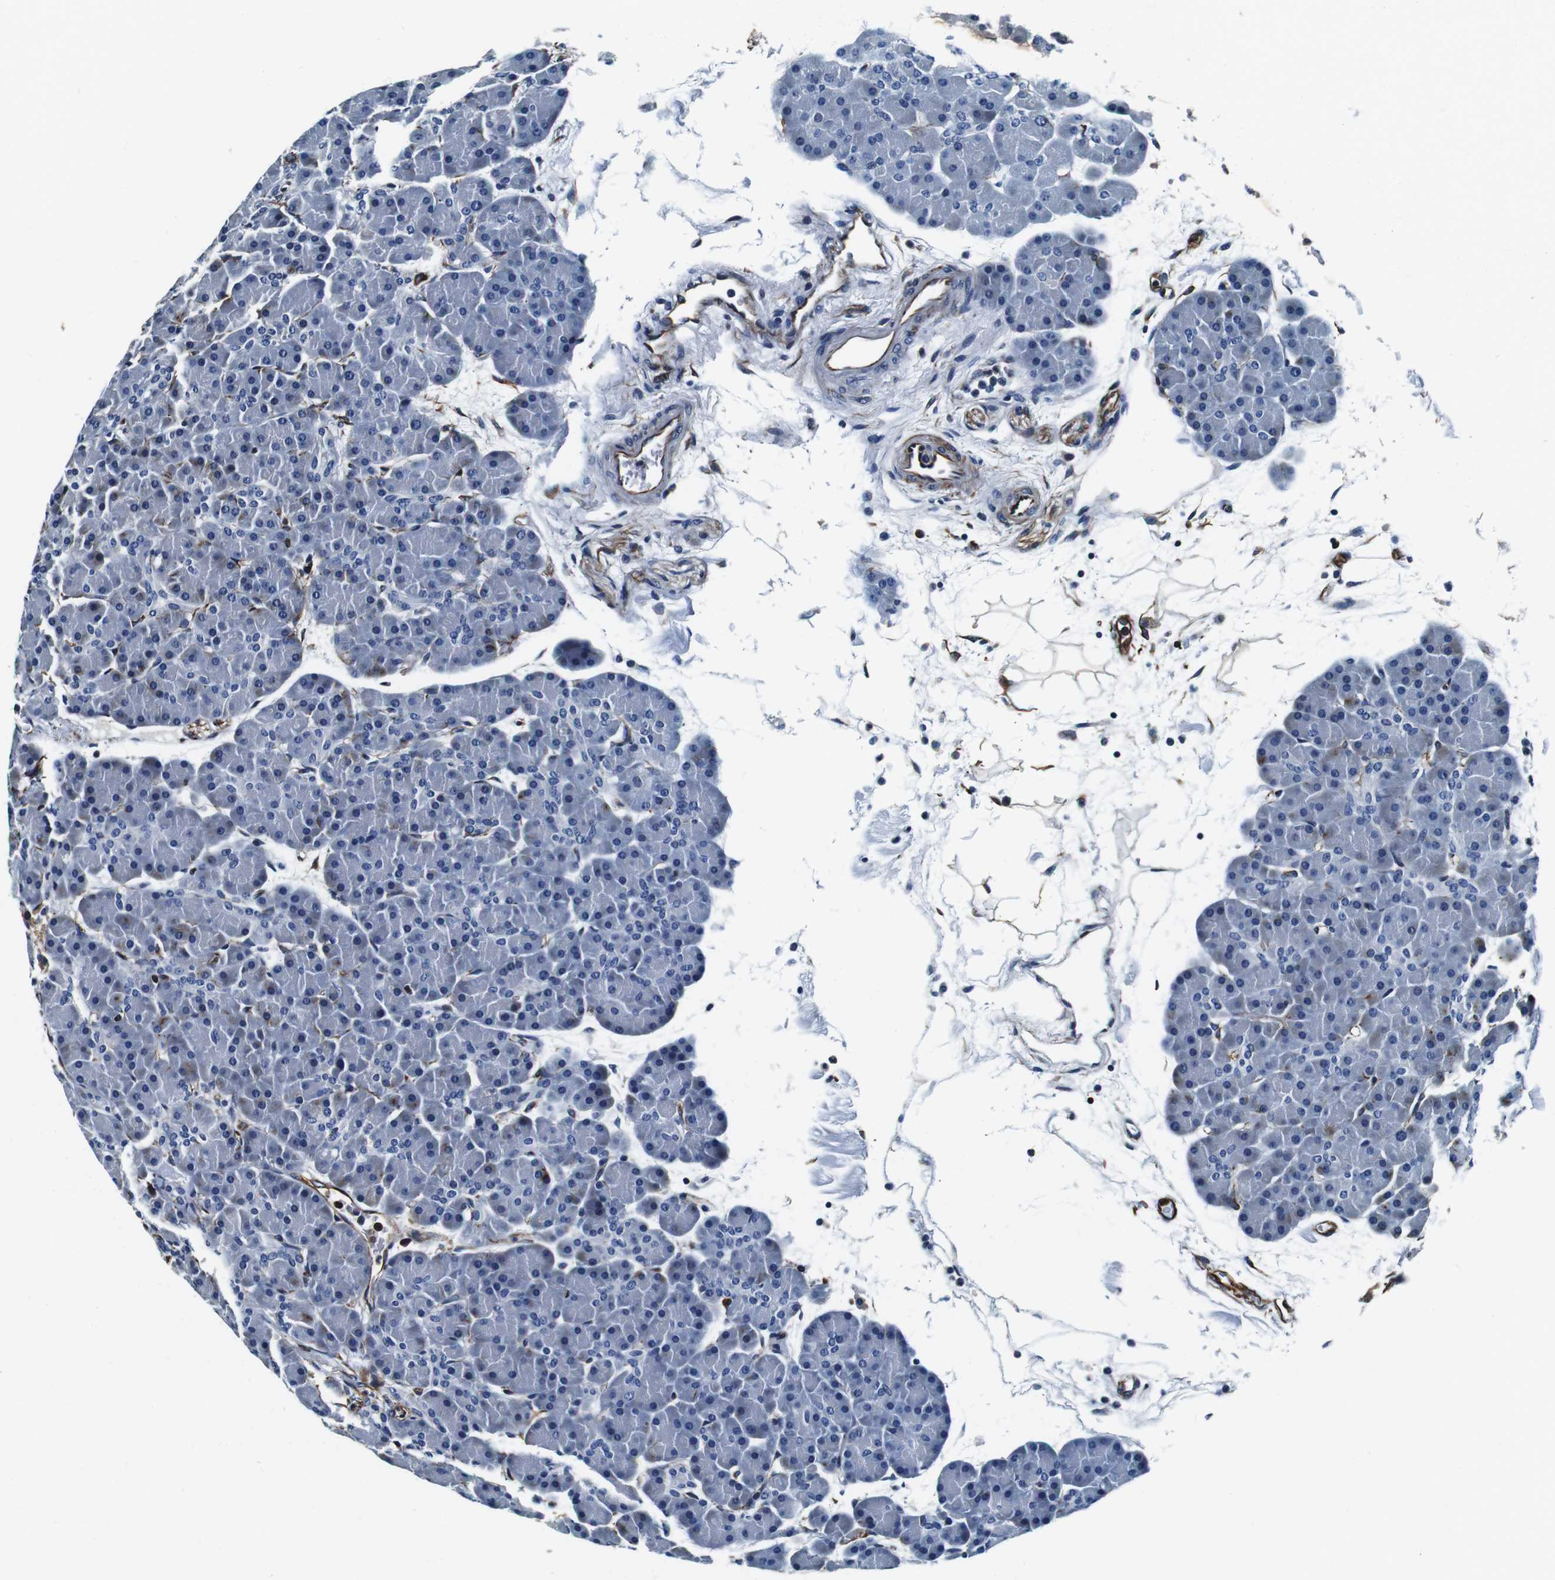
{"staining": {"intensity": "negative", "quantity": "none", "location": "none"}, "tissue": "pancreas", "cell_type": "Exocrine glandular cells", "image_type": "normal", "snomed": [{"axis": "morphology", "description": "Normal tissue, NOS"}, {"axis": "topography", "description": "Pancreas"}], "caption": "Protein analysis of normal pancreas displays no significant positivity in exocrine glandular cells.", "gene": "GJE1", "patient": {"sex": "male", "age": 66}}